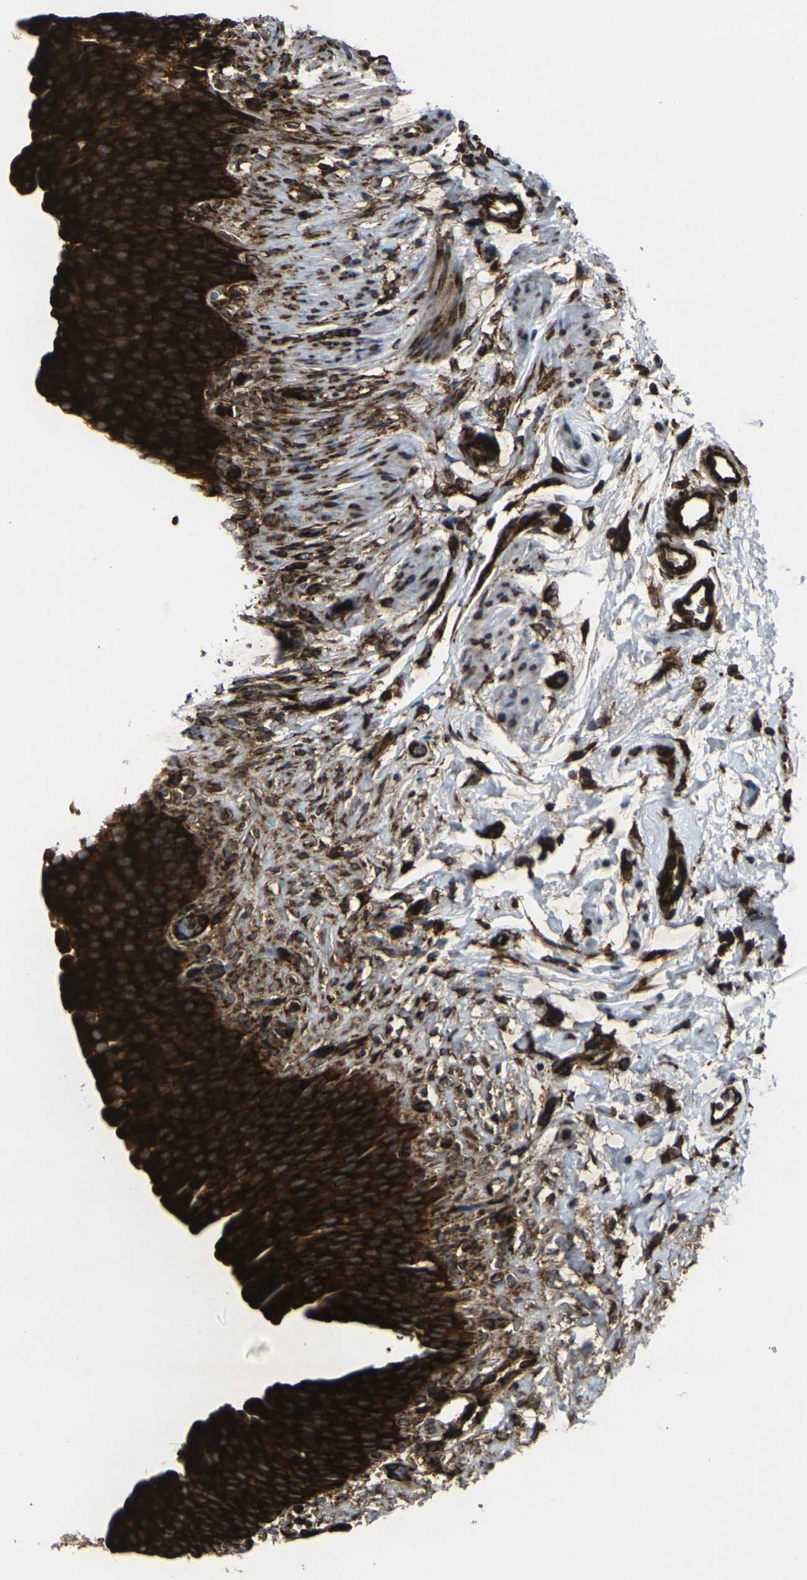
{"staining": {"intensity": "strong", "quantity": ">75%", "location": "cytoplasmic/membranous"}, "tissue": "urinary bladder", "cell_type": "Urothelial cells", "image_type": "normal", "snomed": [{"axis": "morphology", "description": "Normal tissue, NOS"}, {"axis": "topography", "description": "Urinary bladder"}], "caption": "Urothelial cells show high levels of strong cytoplasmic/membranous expression in about >75% of cells in normal human urinary bladder.", "gene": "MARCHF2", "patient": {"sex": "female", "age": 79}}